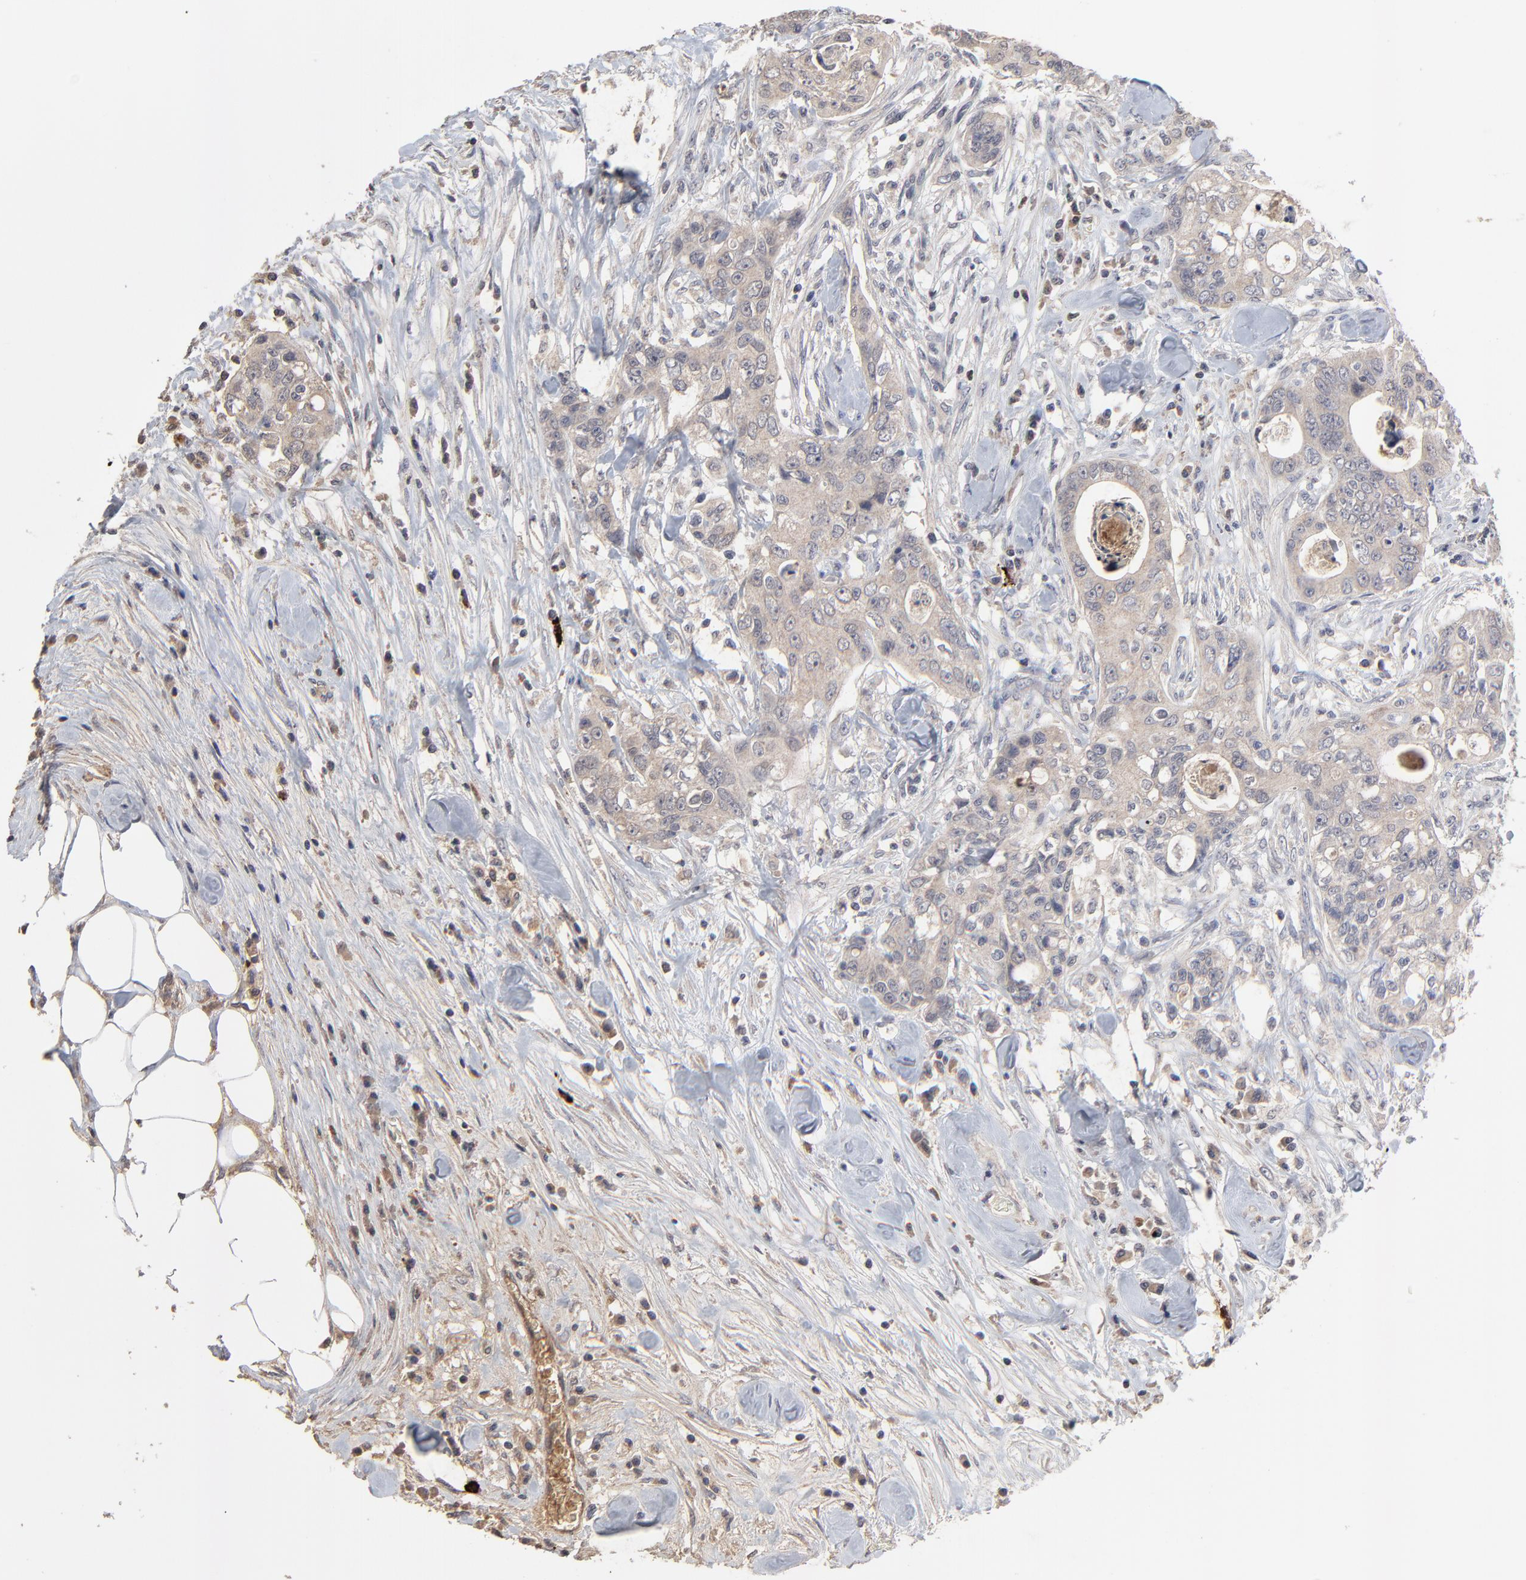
{"staining": {"intensity": "weak", "quantity": ">75%", "location": "cytoplasmic/membranous"}, "tissue": "colorectal cancer", "cell_type": "Tumor cells", "image_type": "cancer", "snomed": [{"axis": "morphology", "description": "Adenocarcinoma, NOS"}, {"axis": "topography", "description": "Rectum"}], "caption": "Human colorectal adenocarcinoma stained with a protein marker reveals weak staining in tumor cells.", "gene": "VPREB3", "patient": {"sex": "female", "age": 57}}